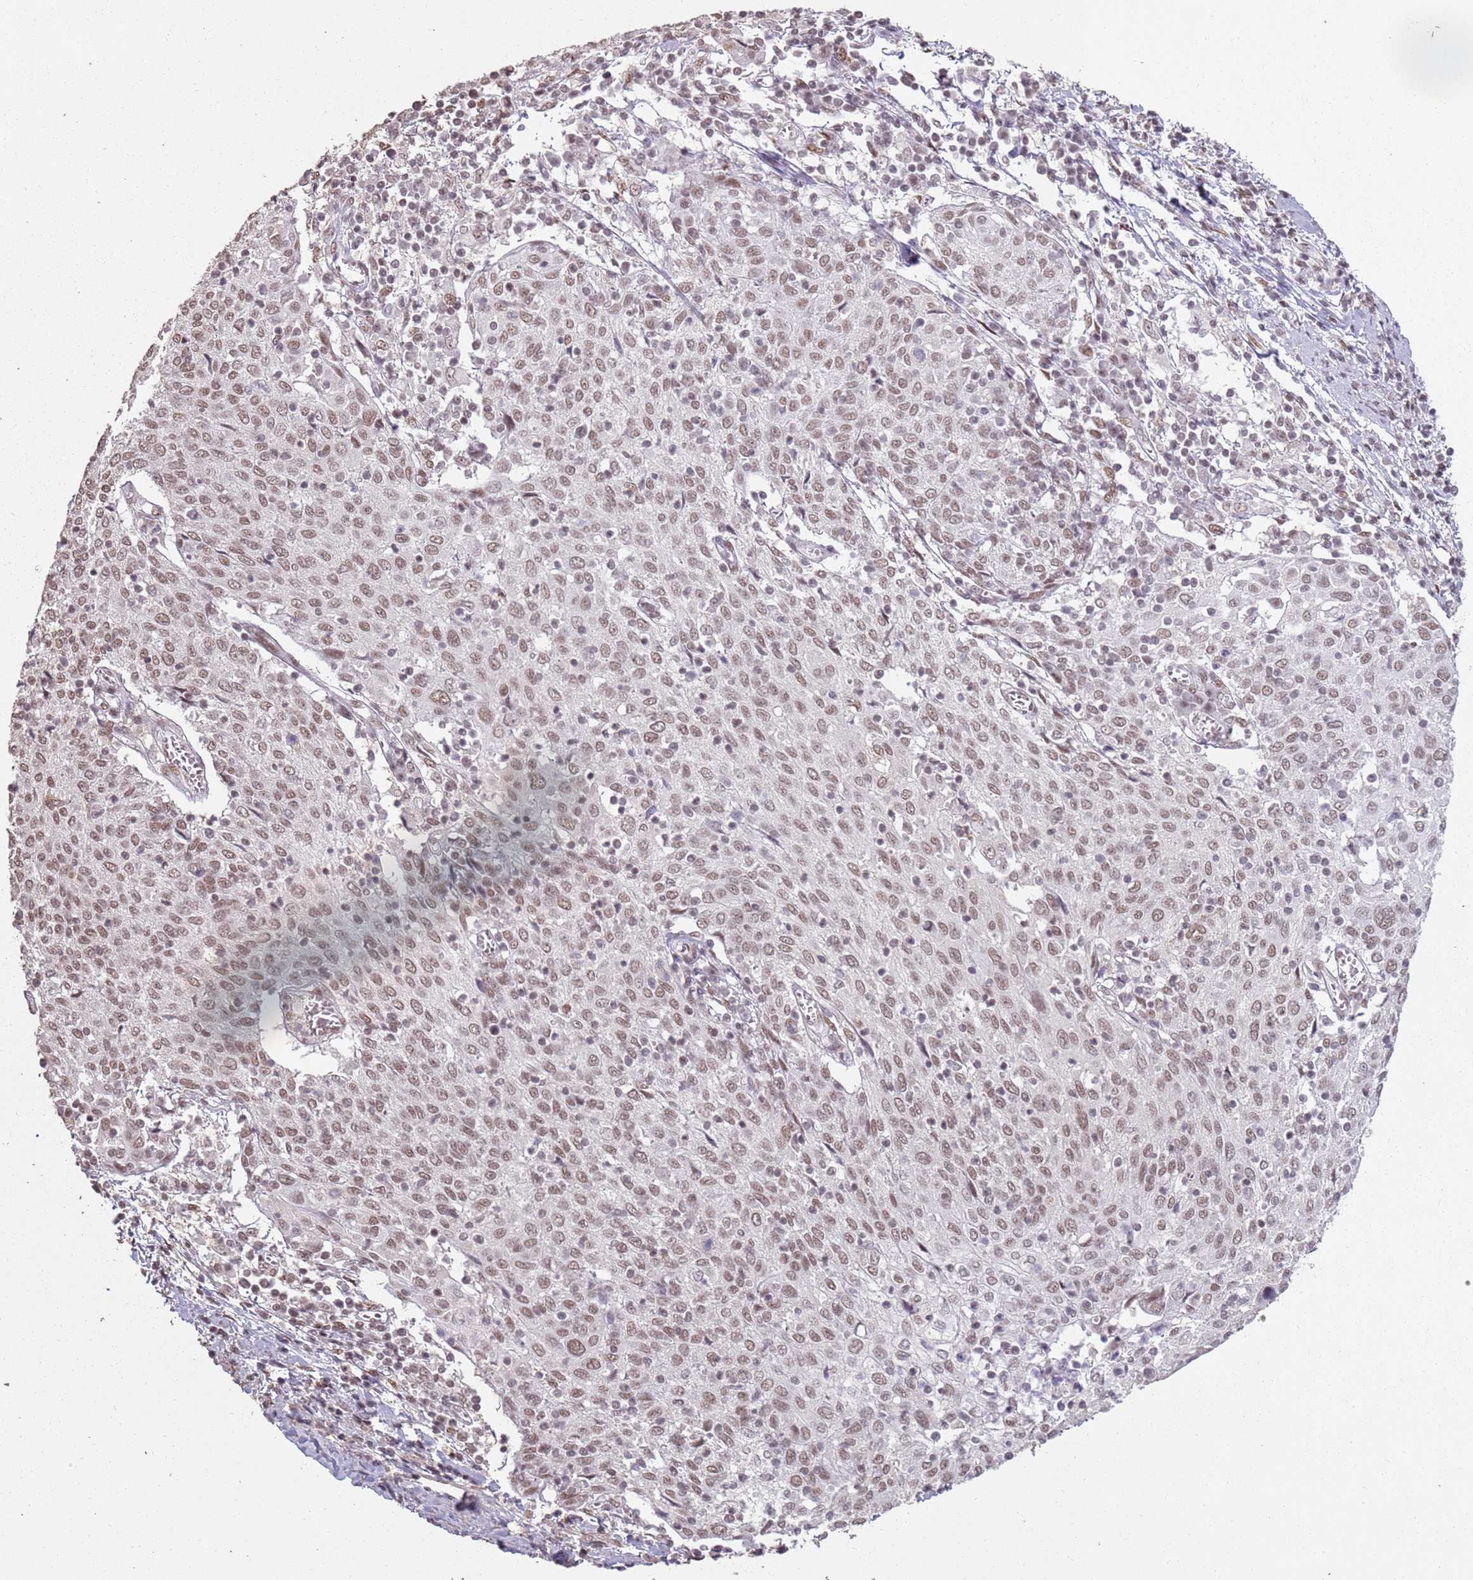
{"staining": {"intensity": "moderate", "quantity": ">75%", "location": "nuclear"}, "tissue": "cervical cancer", "cell_type": "Tumor cells", "image_type": "cancer", "snomed": [{"axis": "morphology", "description": "Squamous cell carcinoma, NOS"}, {"axis": "topography", "description": "Cervix"}], "caption": "There is medium levels of moderate nuclear staining in tumor cells of squamous cell carcinoma (cervical), as demonstrated by immunohistochemical staining (brown color).", "gene": "ARL14EP", "patient": {"sex": "female", "age": 52}}